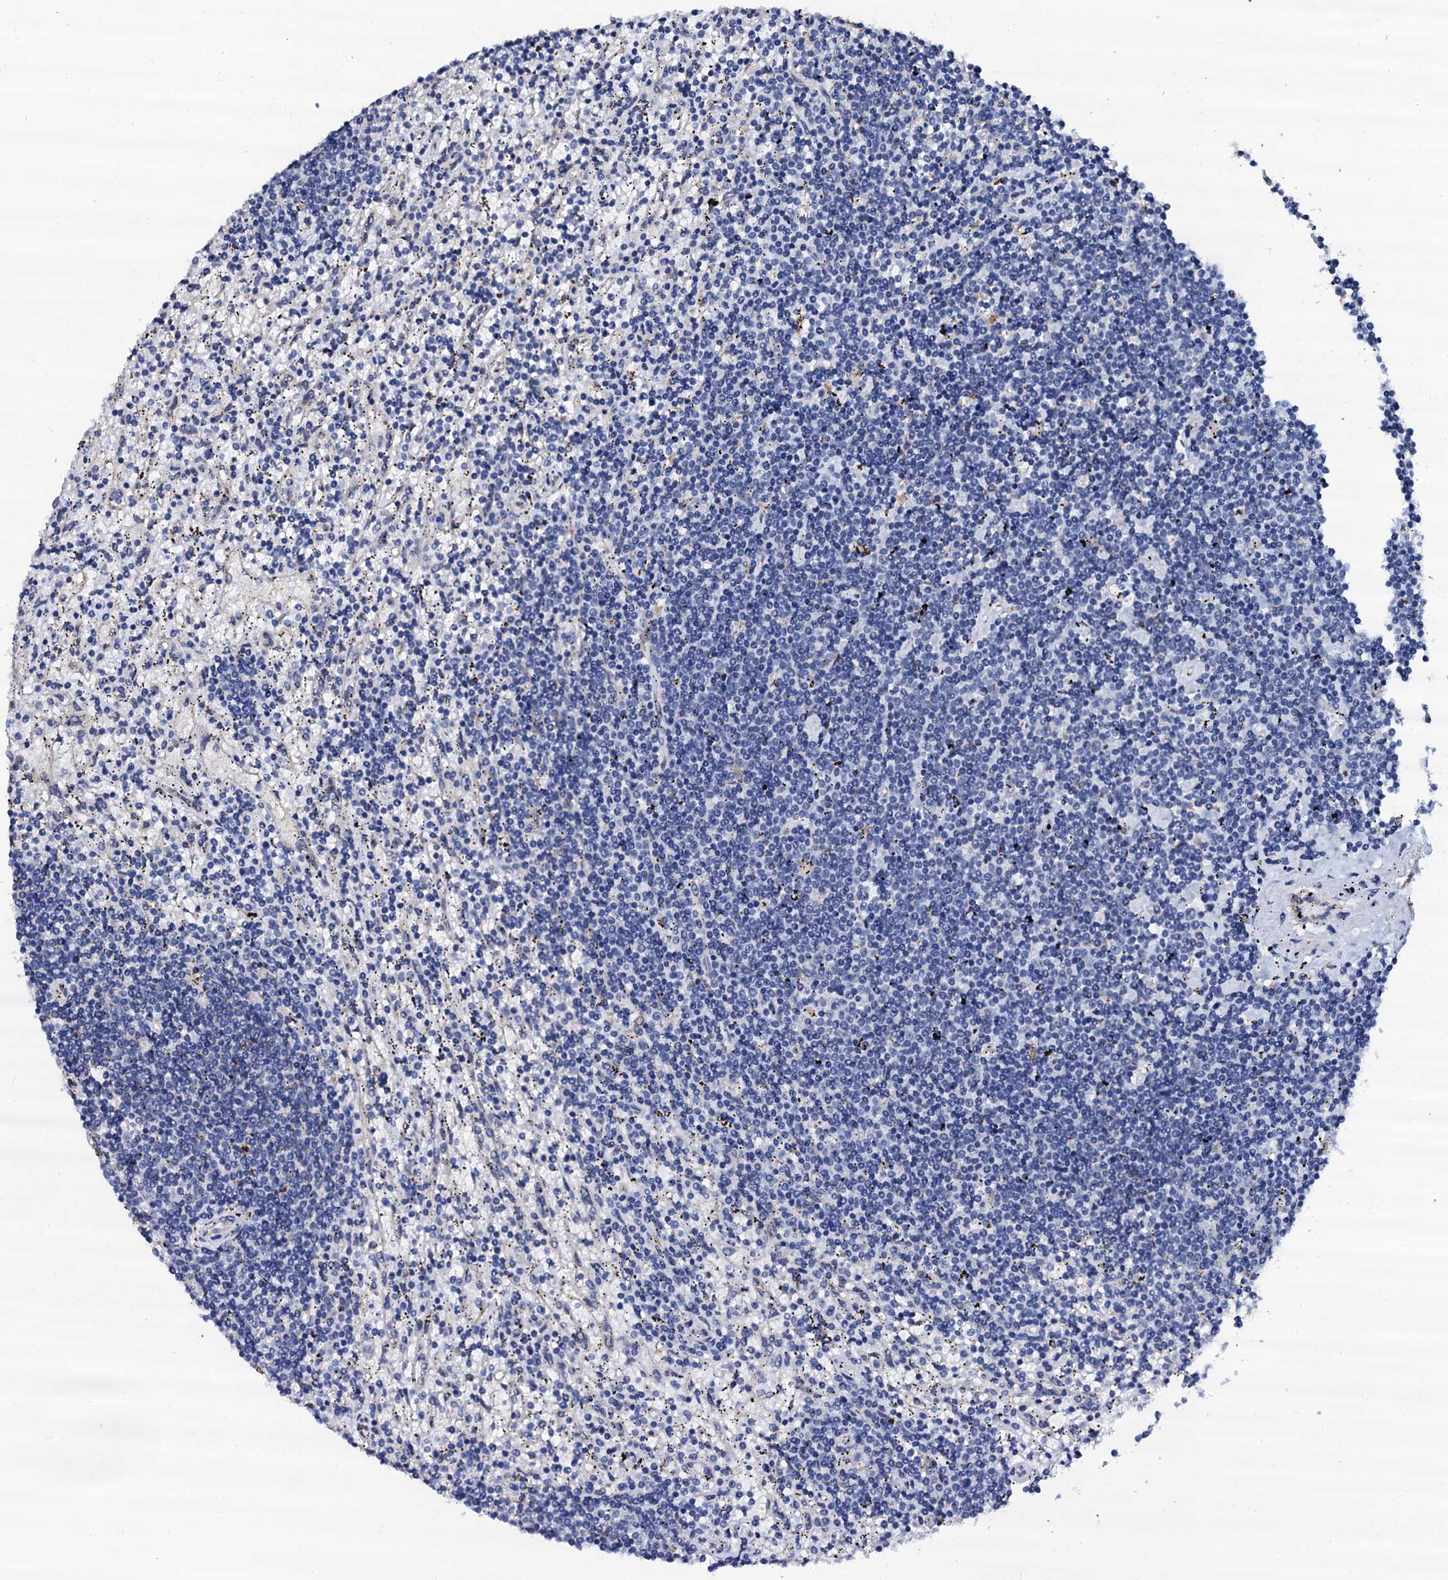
{"staining": {"intensity": "negative", "quantity": "none", "location": "none"}, "tissue": "lymphoma", "cell_type": "Tumor cells", "image_type": "cancer", "snomed": [{"axis": "morphology", "description": "Malignant lymphoma, non-Hodgkin's type, Low grade"}, {"axis": "topography", "description": "Spleen"}], "caption": "There is no significant positivity in tumor cells of malignant lymphoma, non-Hodgkin's type (low-grade).", "gene": "AKAP3", "patient": {"sex": "male", "age": 76}}